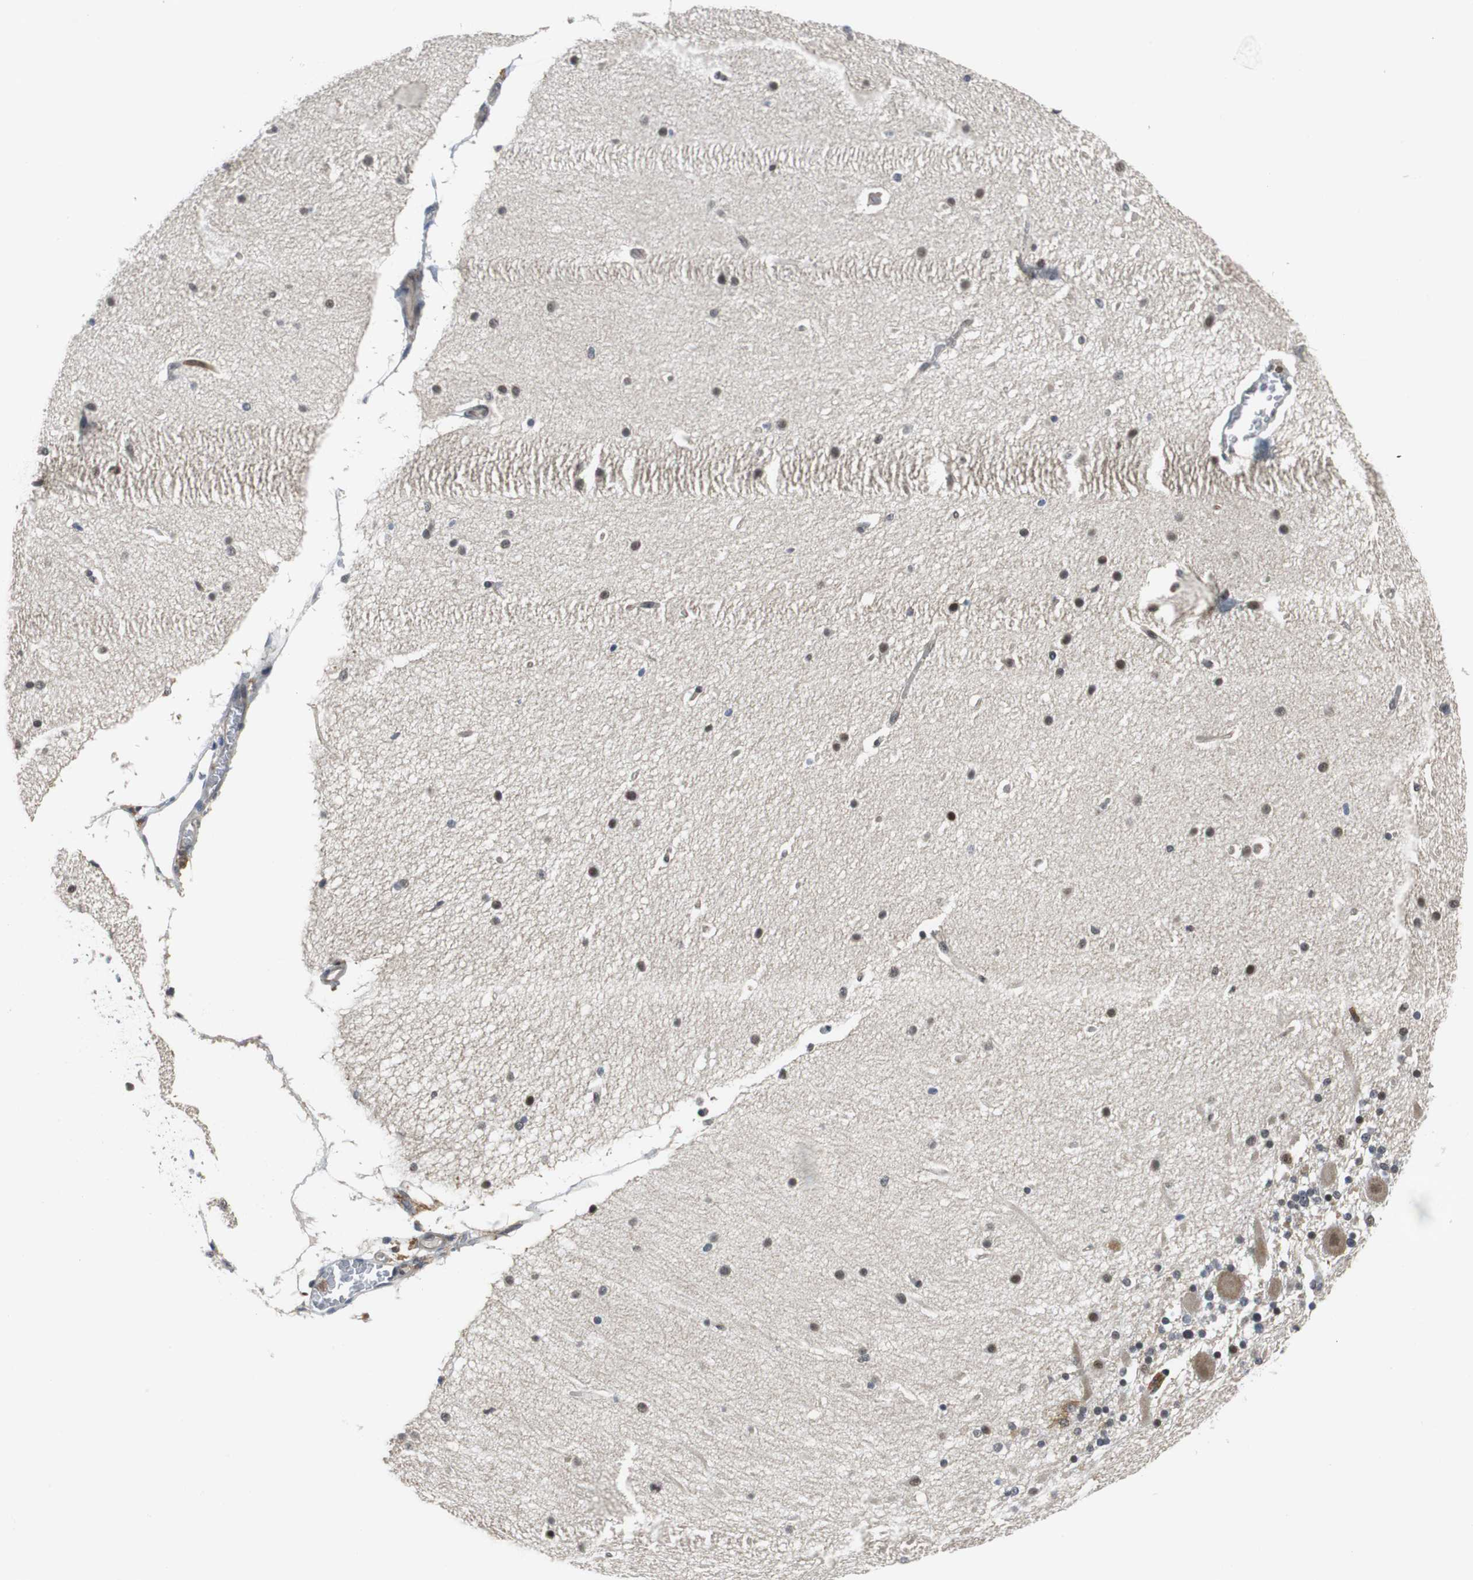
{"staining": {"intensity": "moderate", "quantity": "25%-75%", "location": "nuclear"}, "tissue": "cerebellum", "cell_type": "Cells in granular layer", "image_type": "normal", "snomed": [{"axis": "morphology", "description": "Normal tissue, NOS"}, {"axis": "topography", "description": "Cerebellum"}], "caption": "Protein analysis of benign cerebellum displays moderate nuclear staining in approximately 25%-75% of cells in granular layer.", "gene": "ARPC3", "patient": {"sex": "female", "age": 54}}